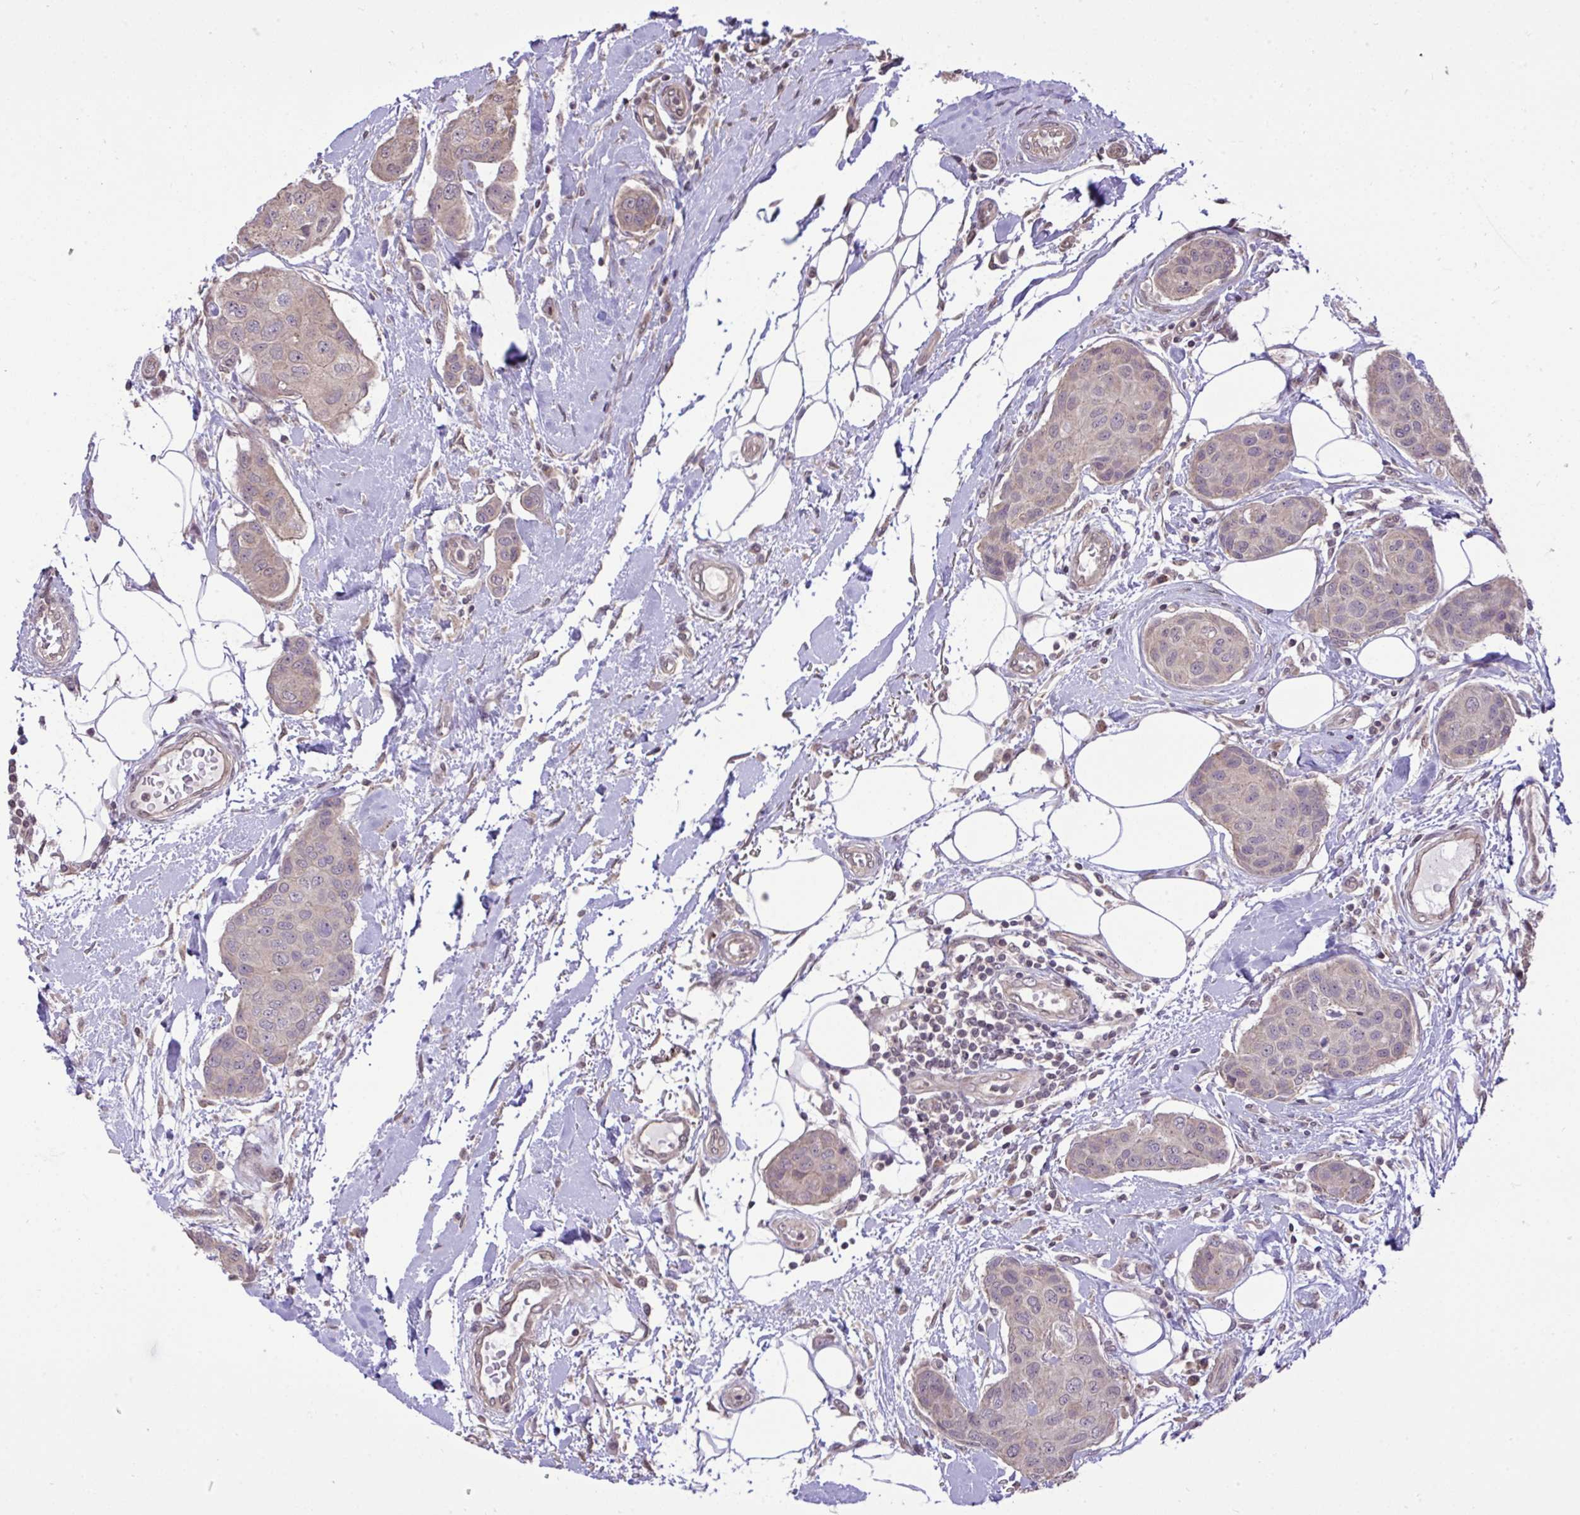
{"staining": {"intensity": "weak", "quantity": ">75%", "location": "cytoplasmic/membranous"}, "tissue": "breast cancer", "cell_type": "Tumor cells", "image_type": "cancer", "snomed": [{"axis": "morphology", "description": "Duct carcinoma"}, {"axis": "topography", "description": "Breast"}, {"axis": "topography", "description": "Lymph node"}], "caption": "About >75% of tumor cells in human breast infiltrating ductal carcinoma display weak cytoplasmic/membranous protein expression as visualized by brown immunohistochemical staining.", "gene": "CYP20A1", "patient": {"sex": "female", "age": 80}}